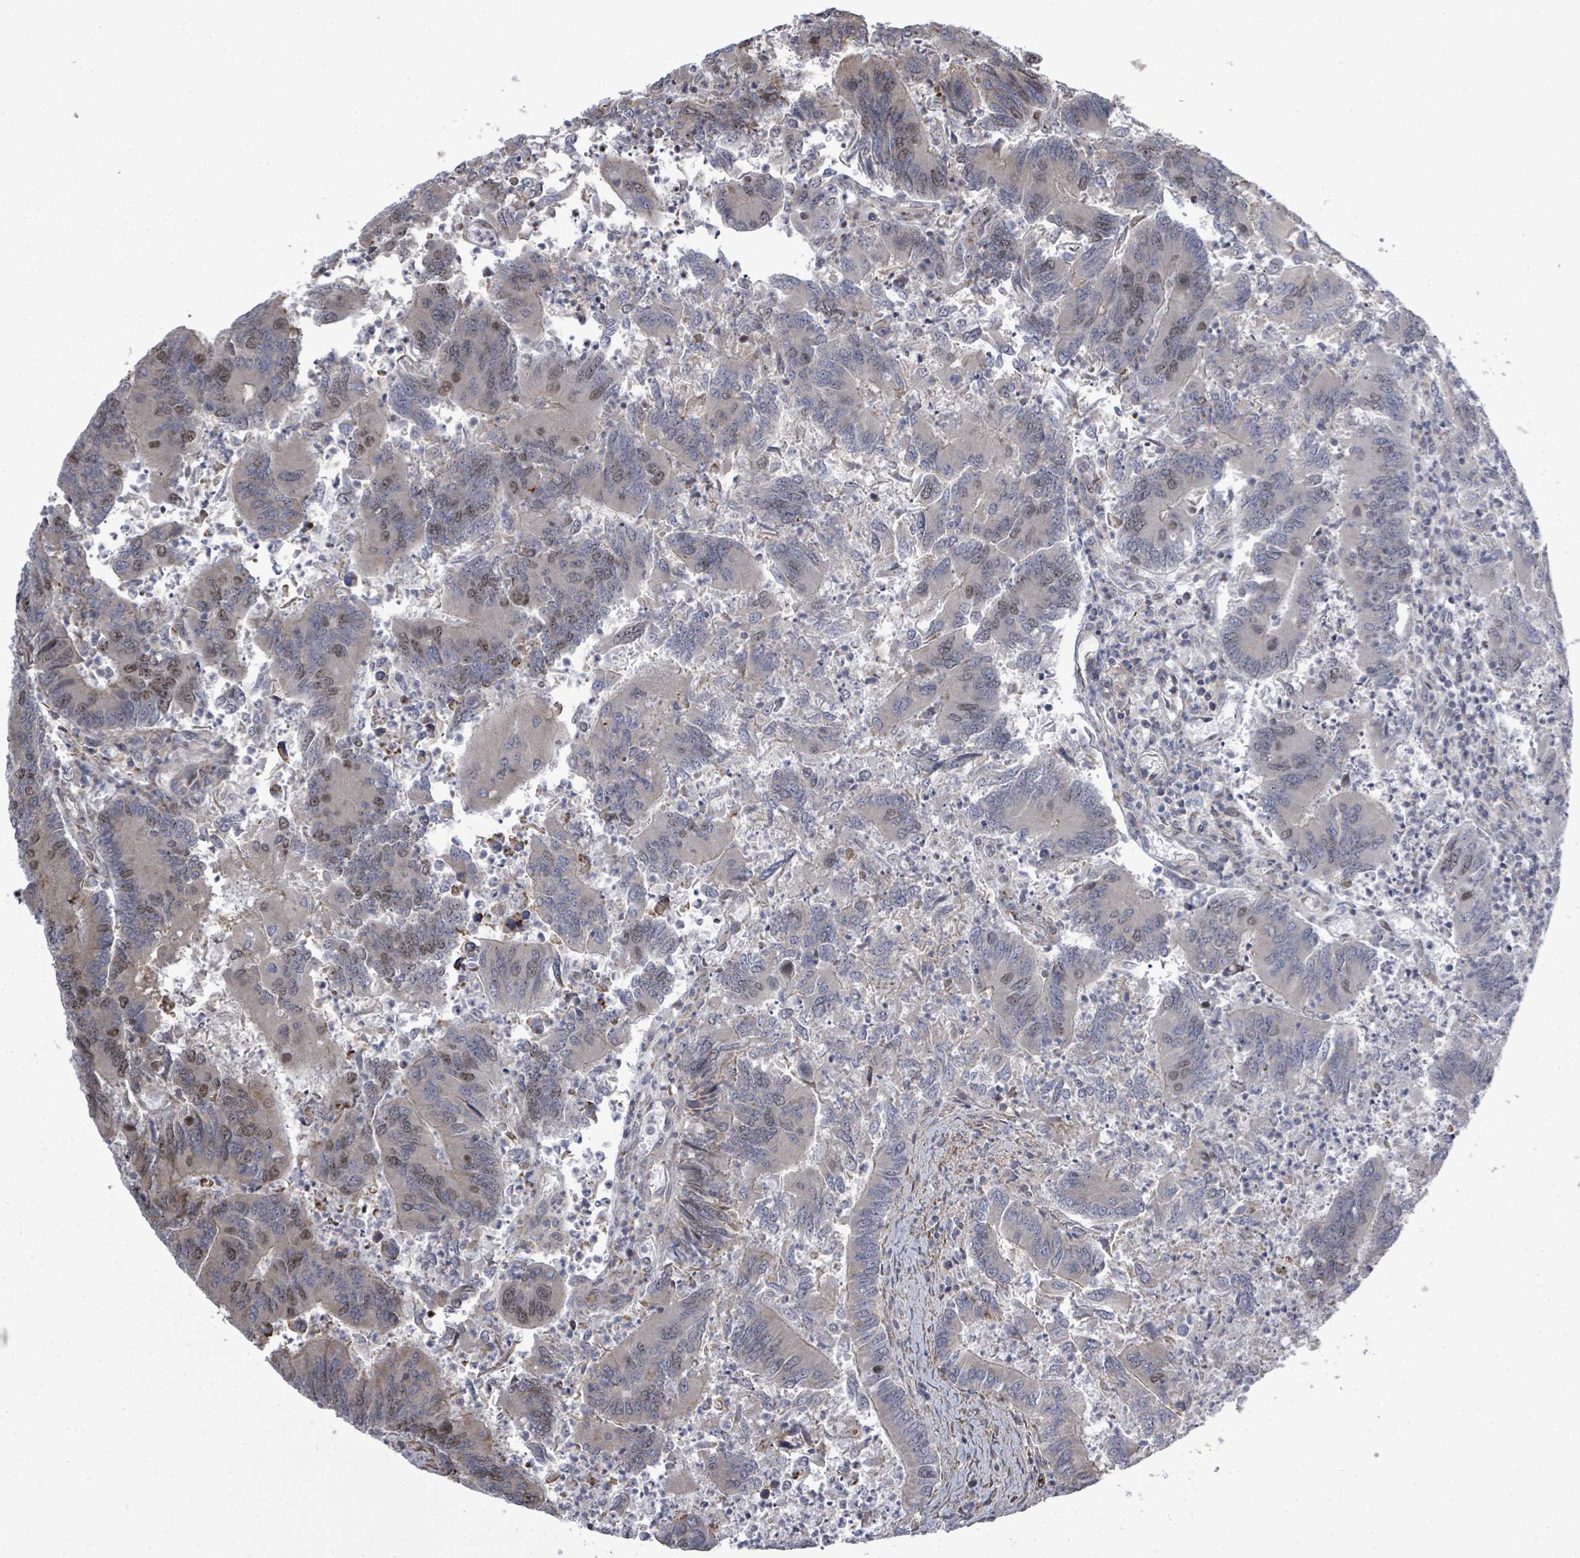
{"staining": {"intensity": "moderate", "quantity": "<25%", "location": "nuclear"}, "tissue": "colorectal cancer", "cell_type": "Tumor cells", "image_type": "cancer", "snomed": [{"axis": "morphology", "description": "Adenocarcinoma, NOS"}, {"axis": "topography", "description": "Colon"}], "caption": "Colorectal cancer was stained to show a protein in brown. There is low levels of moderate nuclear expression in approximately <25% of tumor cells.", "gene": "PAPSS1", "patient": {"sex": "female", "age": 67}}